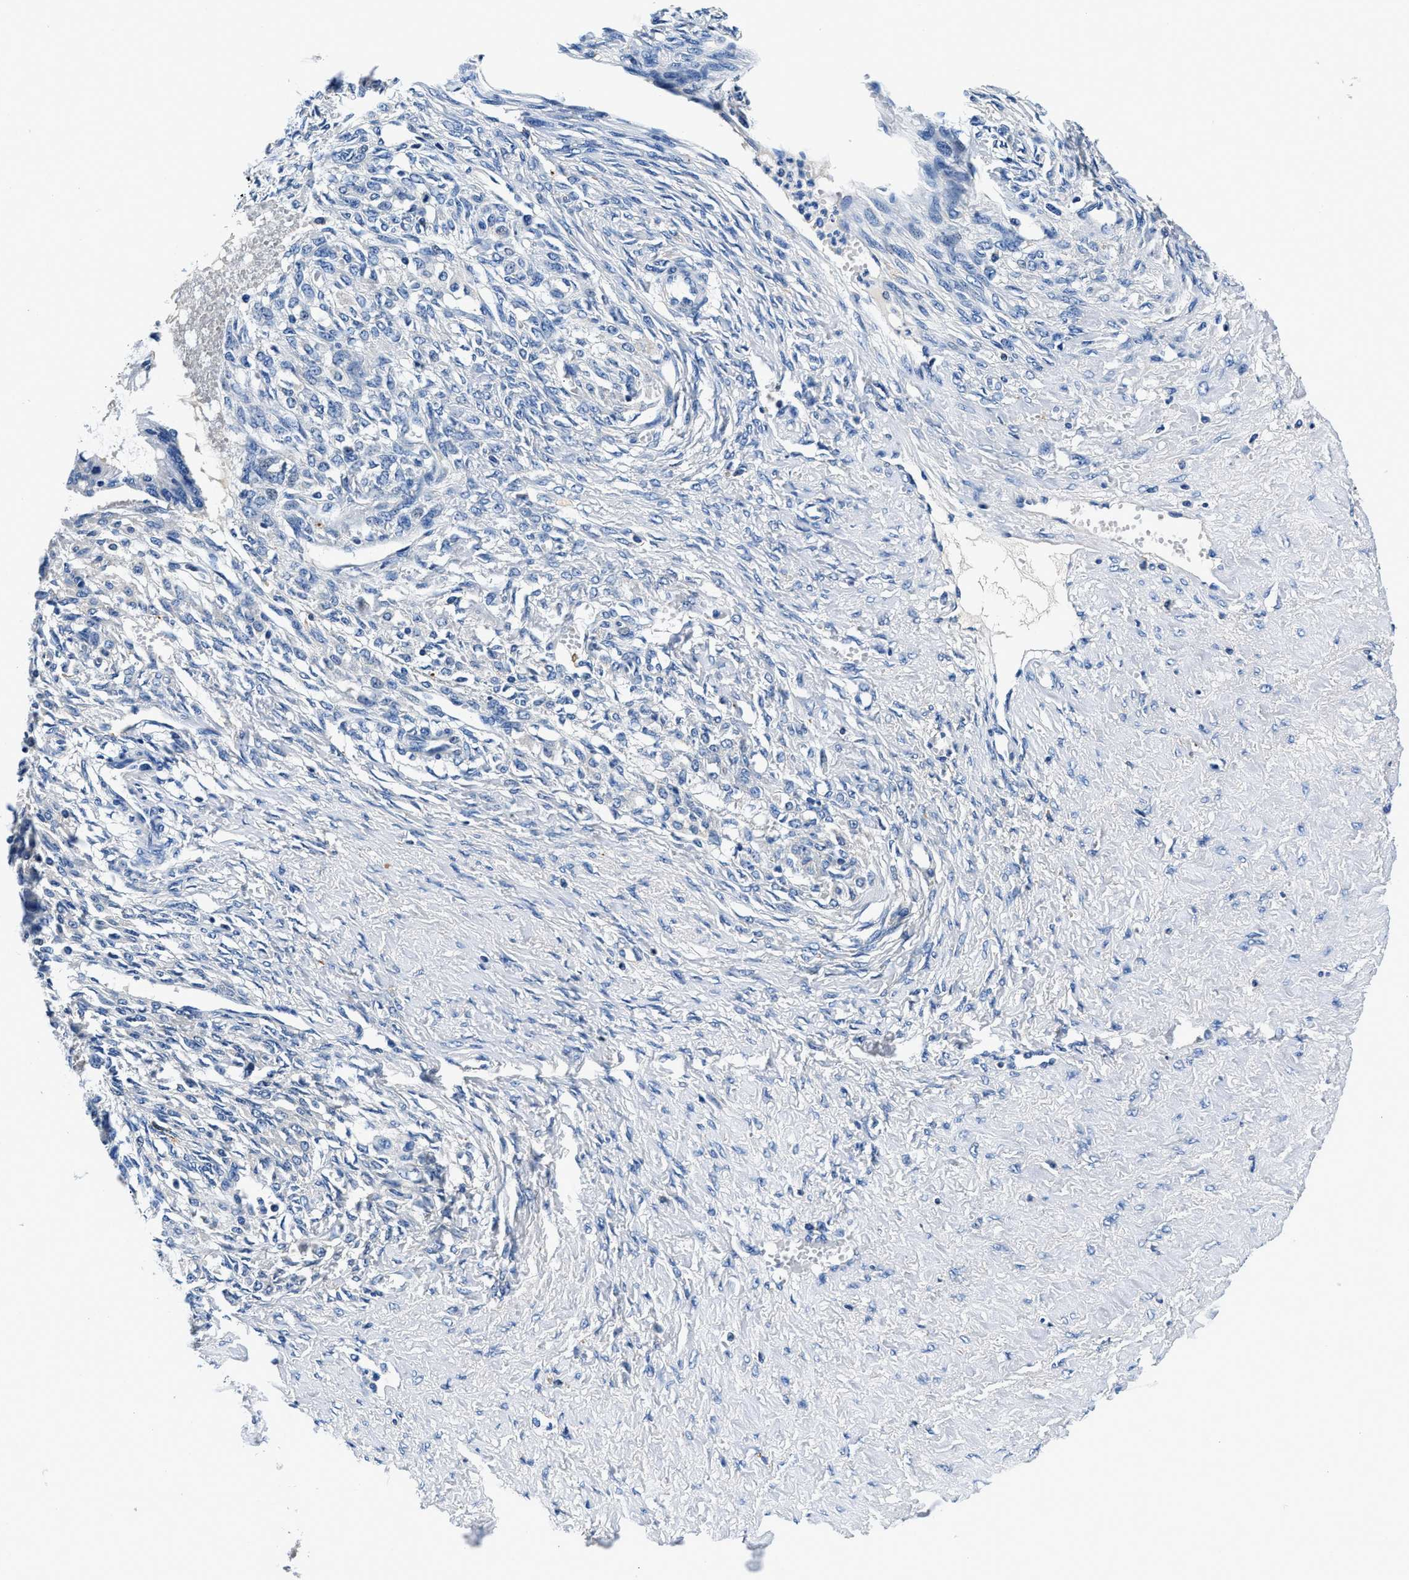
{"staining": {"intensity": "negative", "quantity": "none", "location": "none"}, "tissue": "ovarian cancer", "cell_type": "Tumor cells", "image_type": "cancer", "snomed": [{"axis": "morphology", "description": "Cystadenocarcinoma, mucinous, NOS"}, {"axis": "topography", "description": "Ovary"}], "caption": "High power microscopy micrograph of an immunohistochemistry micrograph of ovarian mucinous cystadenocarcinoma, revealing no significant expression in tumor cells. Brightfield microscopy of IHC stained with DAB (3,3'-diaminobenzidine) (brown) and hematoxylin (blue), captured at high magnification.", "gene": "ZFAND3", "patient": {"sex": "female", "age": 73}}